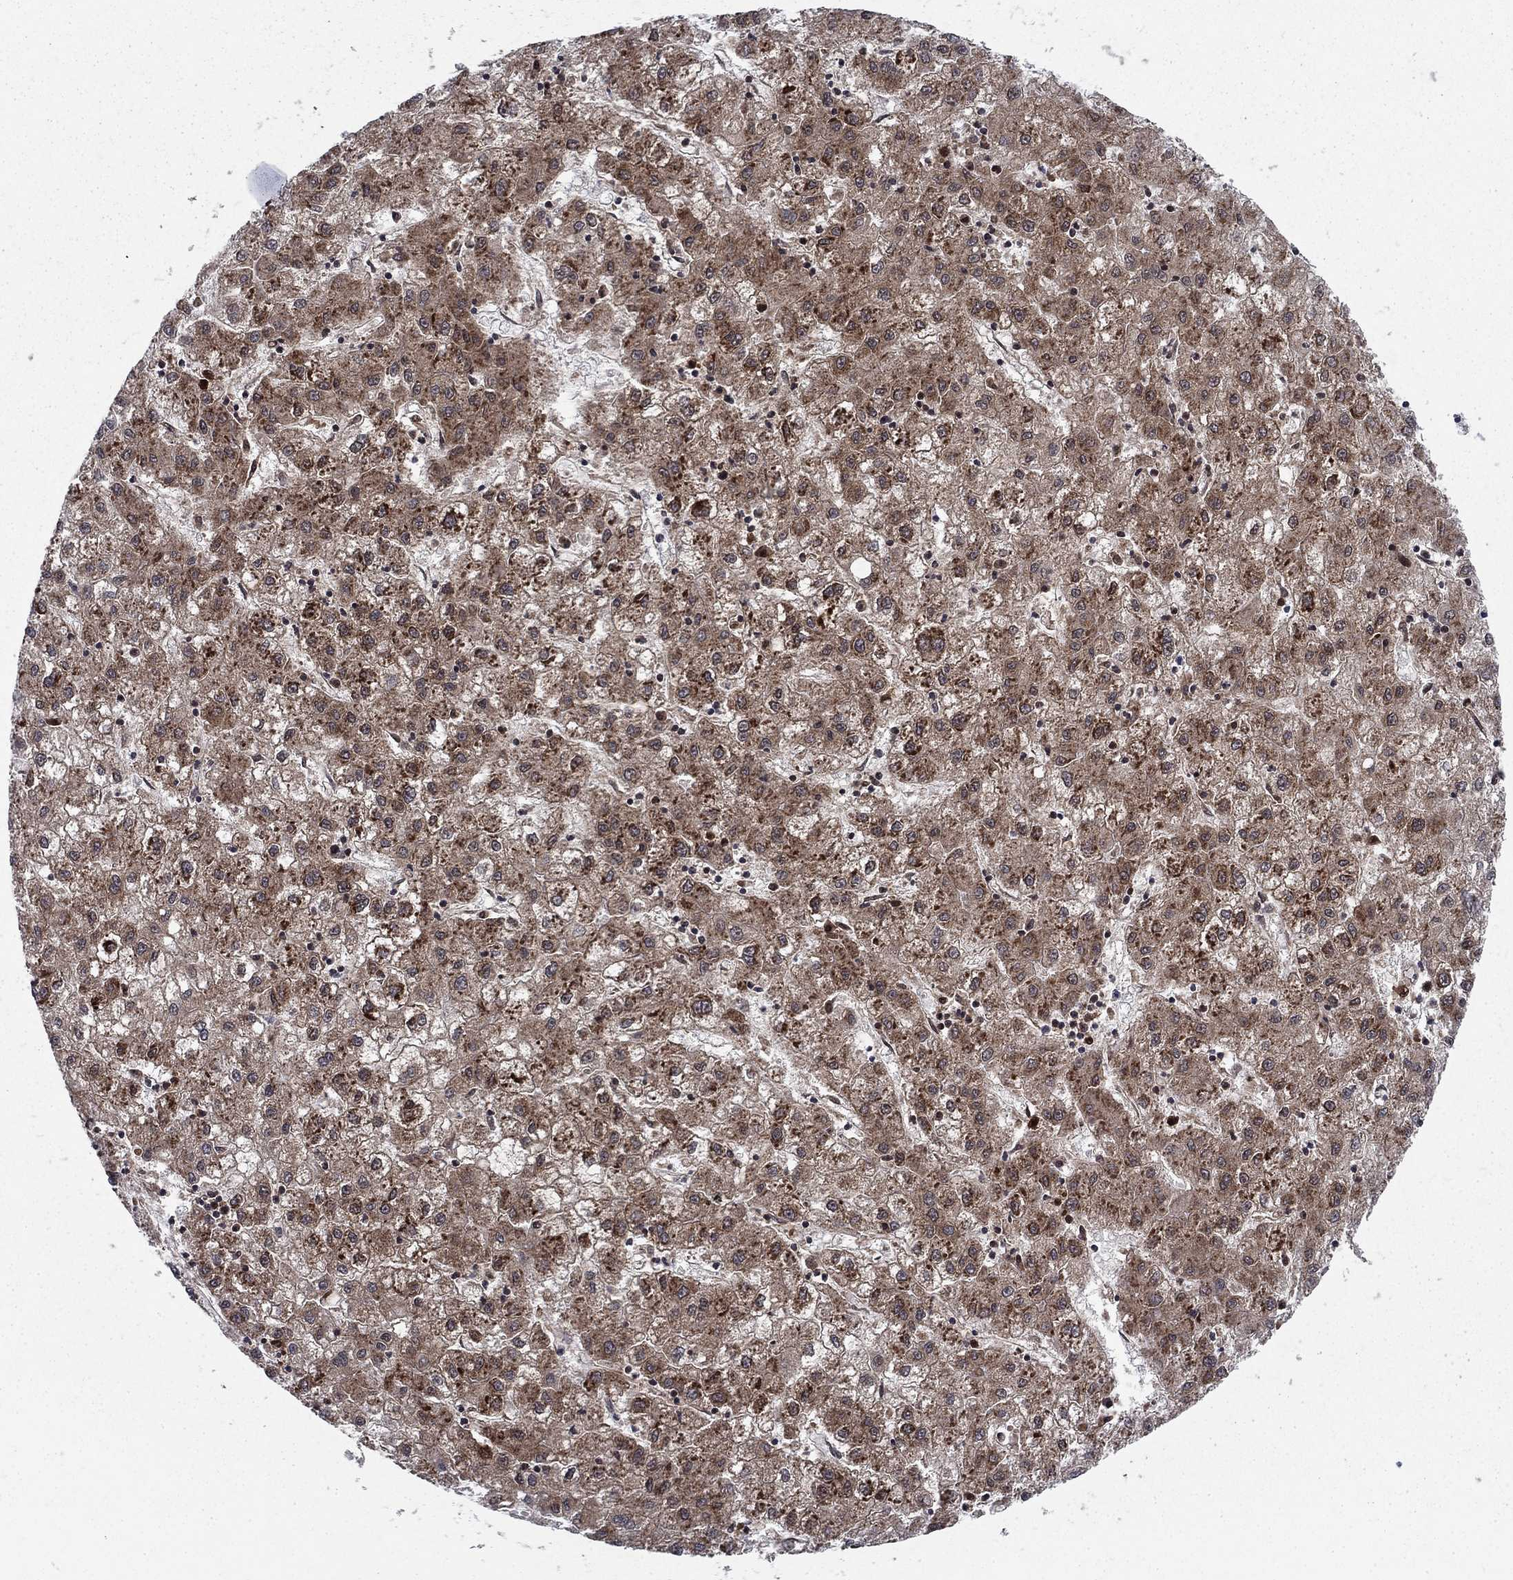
{"staining": {"intensity": "moderate", "quantity": ">75%", "location": "cytoplasmic/membranous"}, "tissue": "liver cancer", "cell_type": "Tumor cells", "image_type": "cancer", "snomed": [{"axis": "morphology", "description": "Carcinoma, Hepatocellular, NOS"}, {"axis": "topography", "description": "Liver"}], "caption": "An immunohistochemistry image of tumor tissue is shown. Protein staining in brown shows moderate cytoplasmic/membranous positivity in hepatocellular carcinoma (liver) within tumor cells.", "gene": "DNAJA1", "patient": {"sex": "male", "age": 72}}